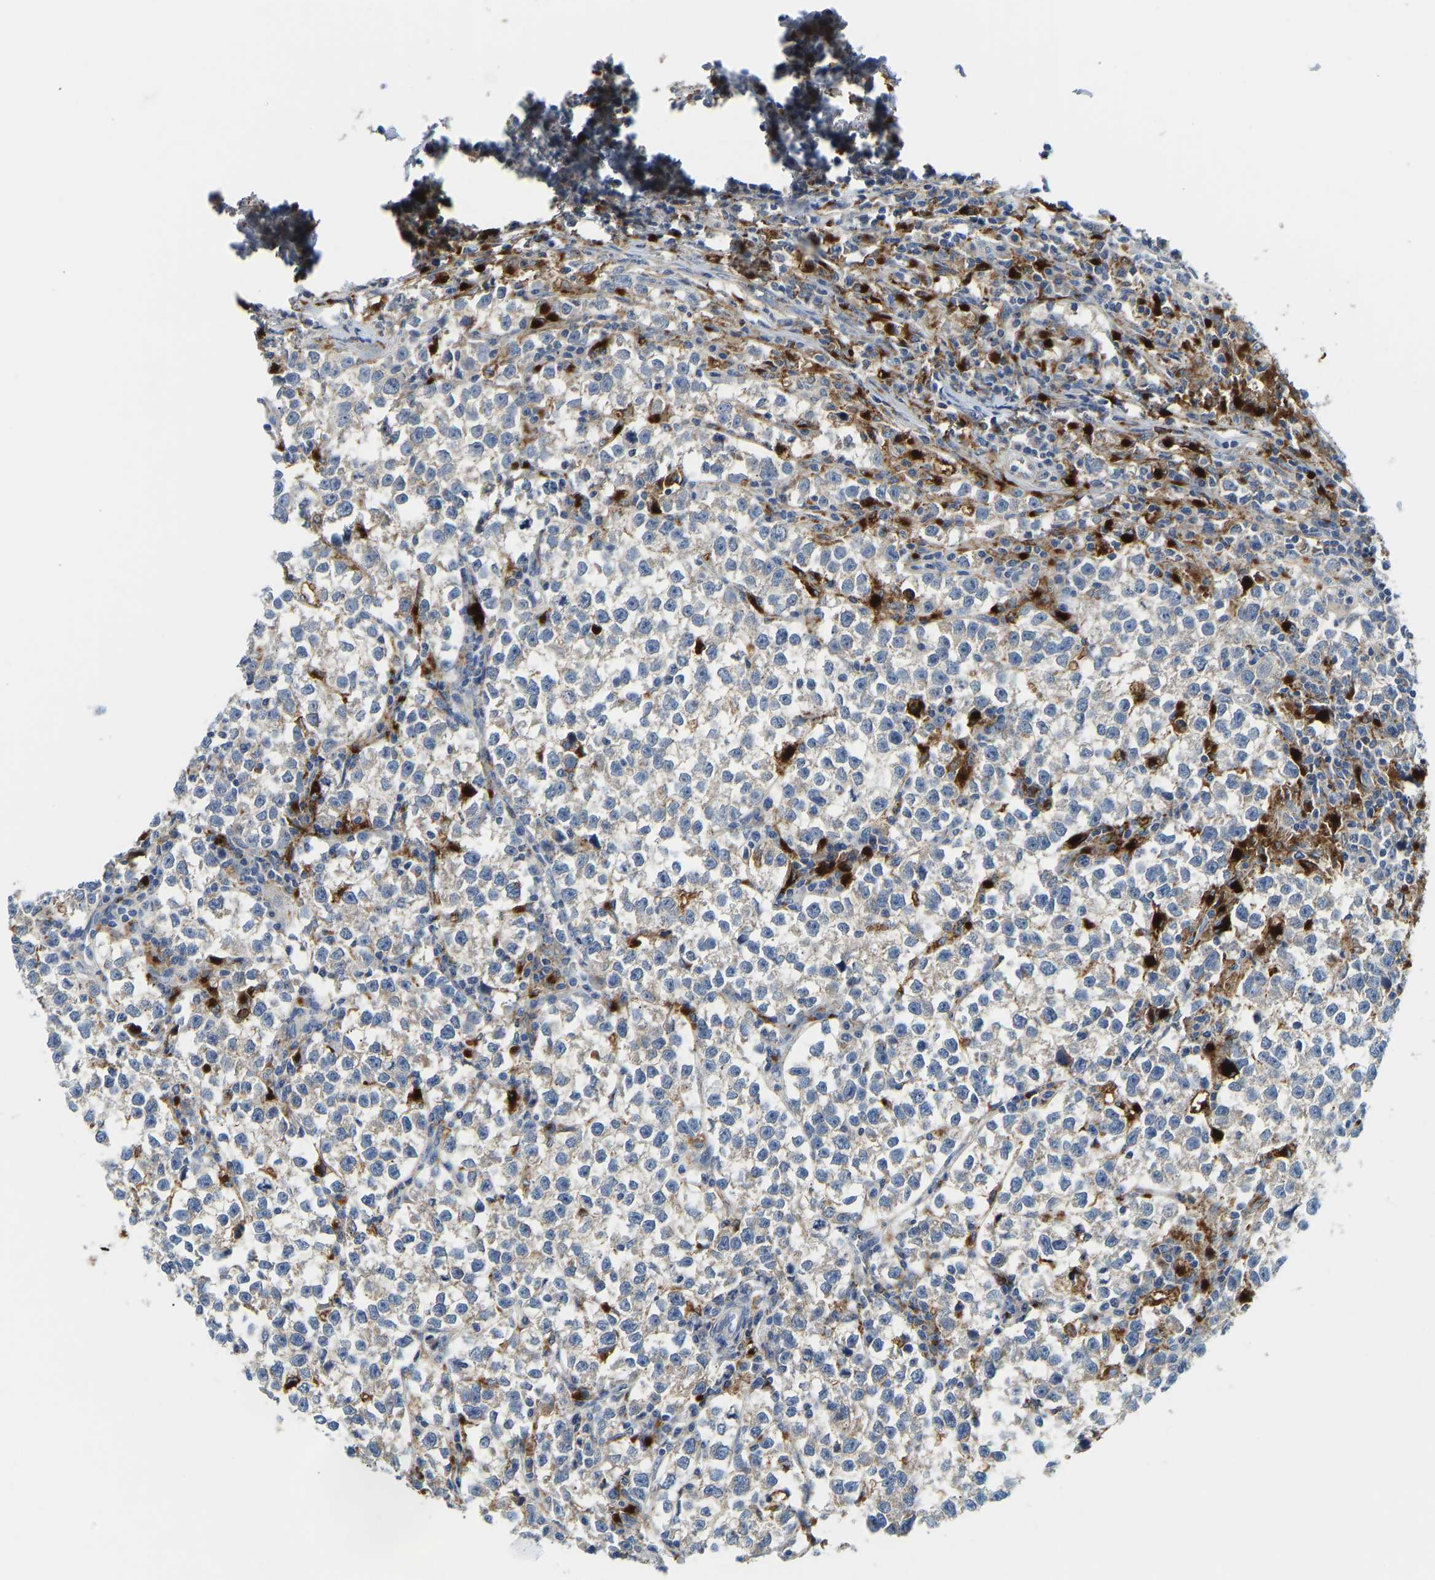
{"staining": {"intensity": "weak", "quantity": "<25%", "location": "cytoplasmic/membranous"}, "tissue": "testis cancer", "cell_type": "Tumor cells", "image_type": "cancer", "snomed": [{"axis": "morphology", "description": "Normal tissue, NOS"}, {"axis": "morphology", "description": "Seminoma, NOS"}, {"axis": "topography", "description": "Testis"}], "caption": "The immunohistochemistry (IHC) micrograph has no significant positivity in tumor cells of testis cancer tissue. (DAB (3,3'-diaminobenzidine) IHC, high magnification).", "gene": "ATP6V1E1", "patient": {"sex": "male", "age": 43}}